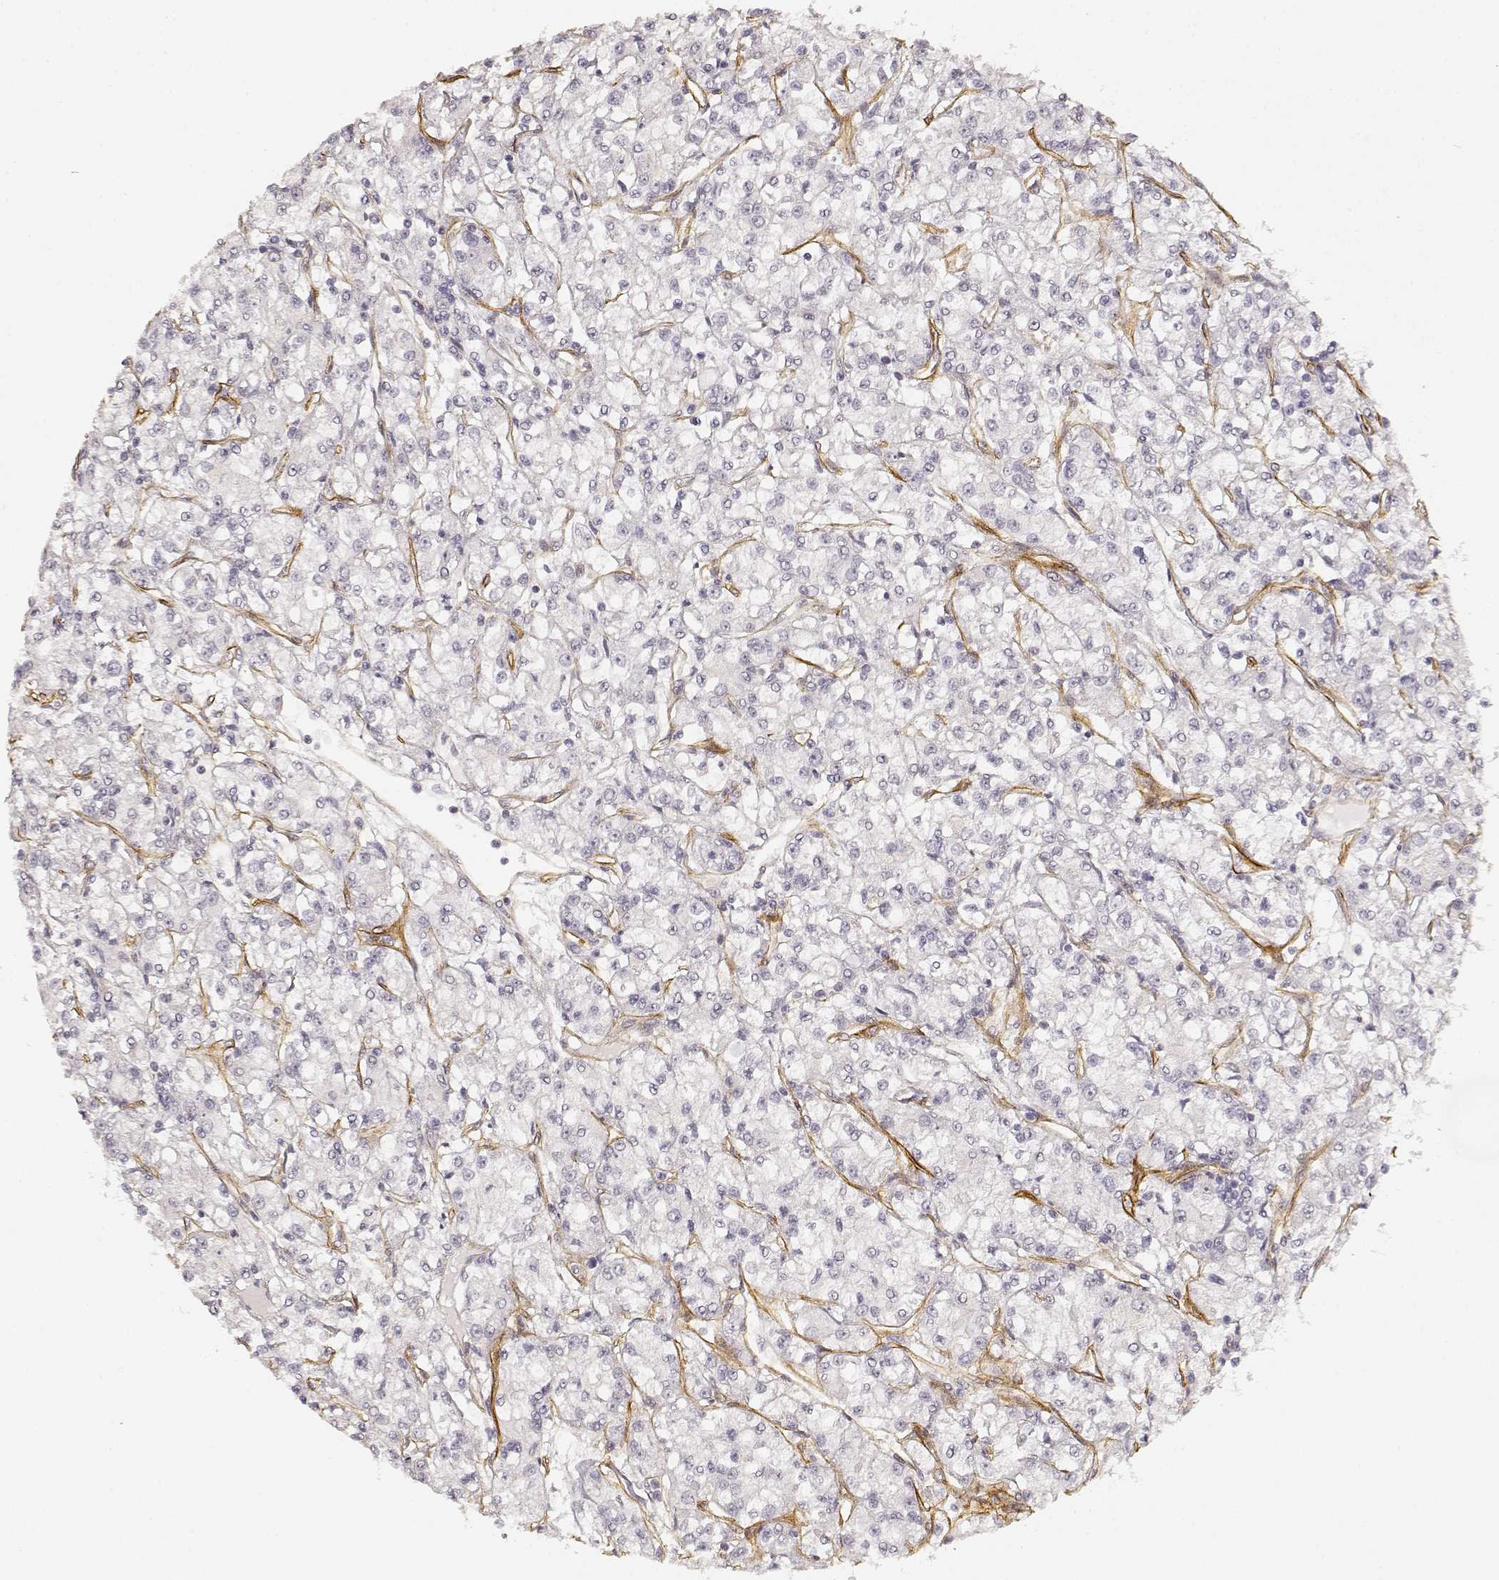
{"staining": {"intensity": "negative", "quantity": "none", "location": "none"}, "tissue": "renal cancer", "cell_type": "Tumor cells", "image_type": "cancer", "snomed": [{"axis": "morphology", "description": "Adenocarcinoma, NOS"}, {"axis": "topography", "description": "Kidney"}], "caption": "This is a micrograph of IHC staining of renal cancer, which shows no staining in tumor cells.", "gene": "LAMA4", "patient": {"sex": "female", "age": 59}}